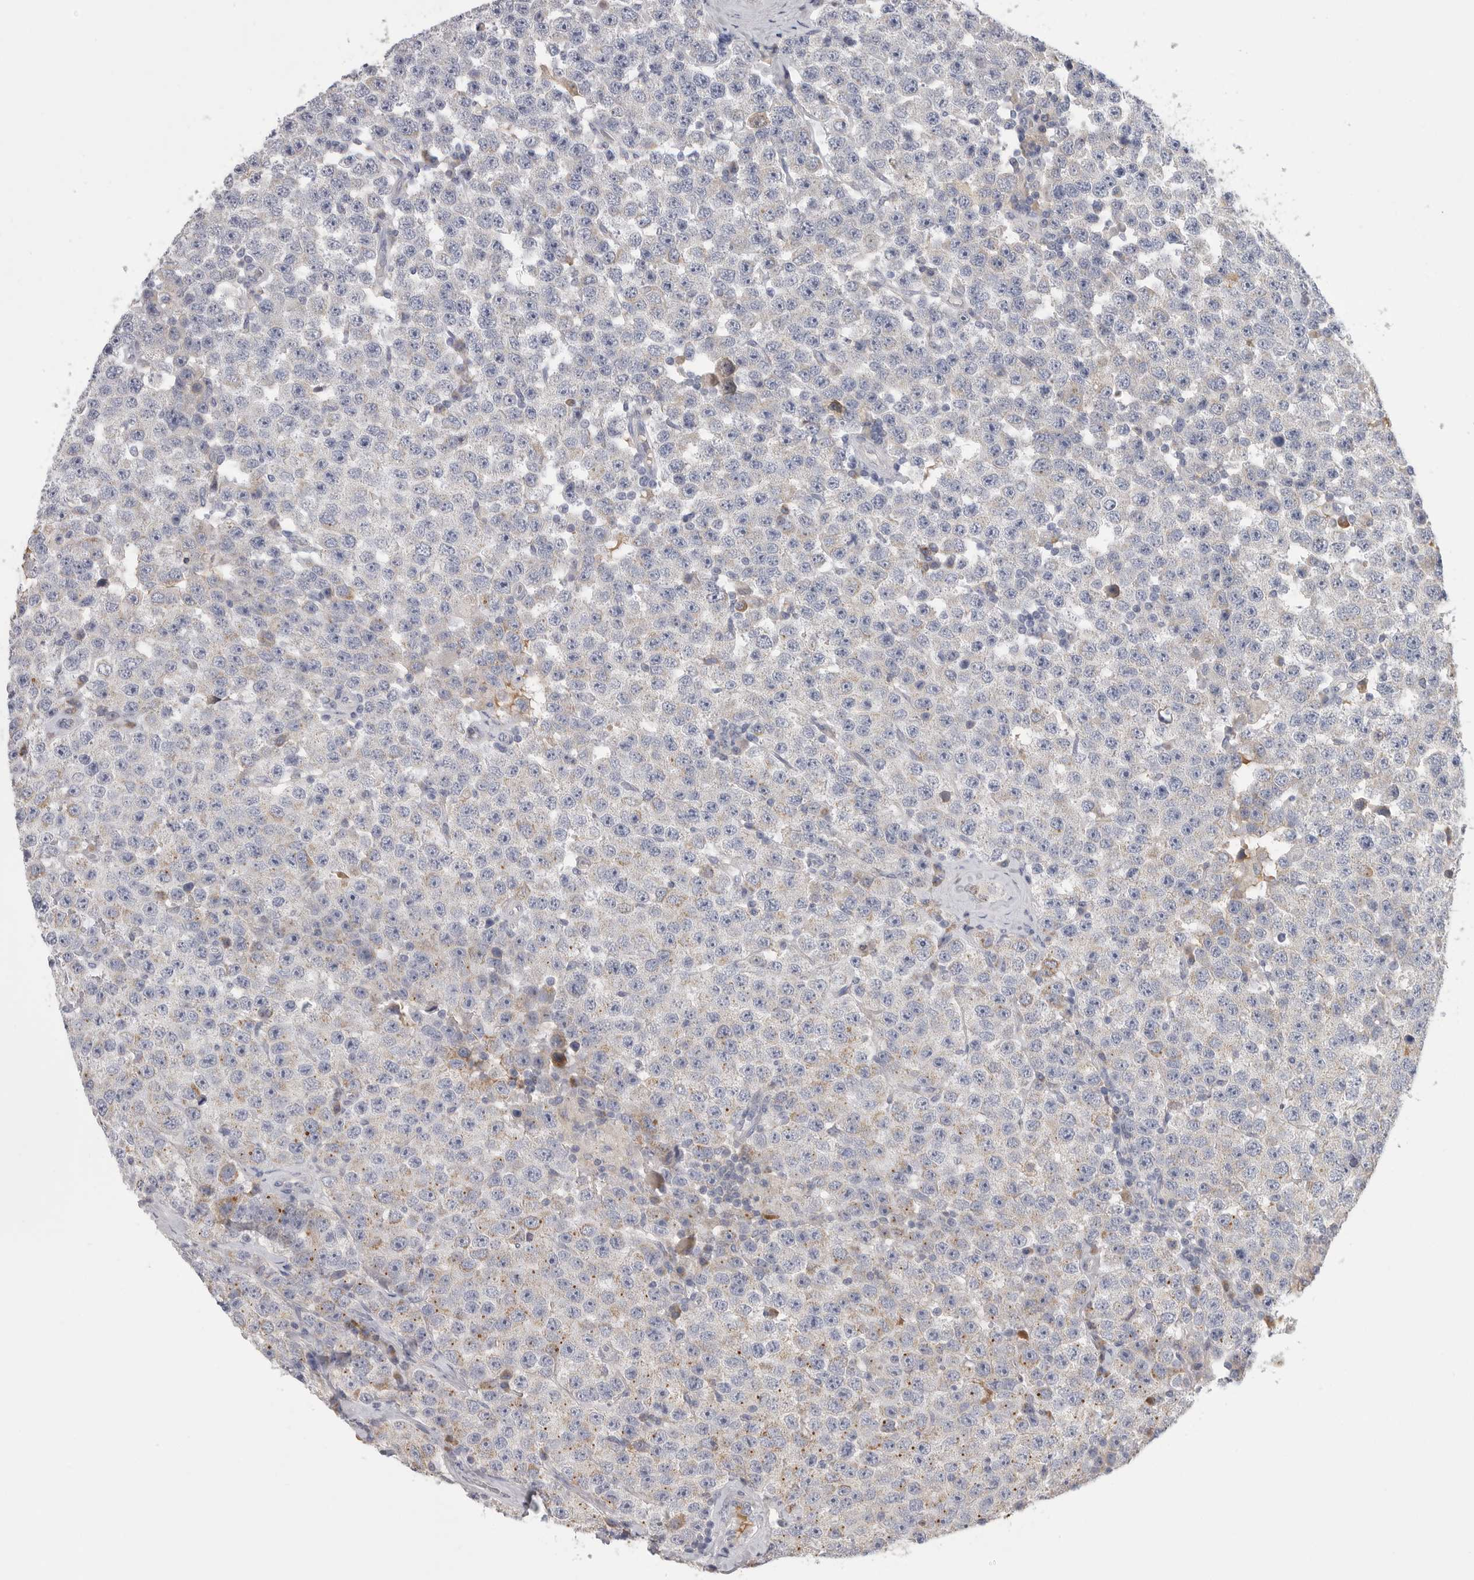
{"staining": {"intensity": "negative", "quantity": "none", "location": "none"}, "tissue": "testis cancer", "cell_type": "Tumor cells", "image_type": "cancer", "snomed": [{"axis": "morphology", "description": "Seminoma, NOS"}, {"axis": "topography", "description": "Testis"}], "caption": "Seminoma (testis) was stained to show a protein in brown. There is no significant positivity in tumor cells.", "gene": "SDC3", "patient": {"sex": "male", "age": 28}}